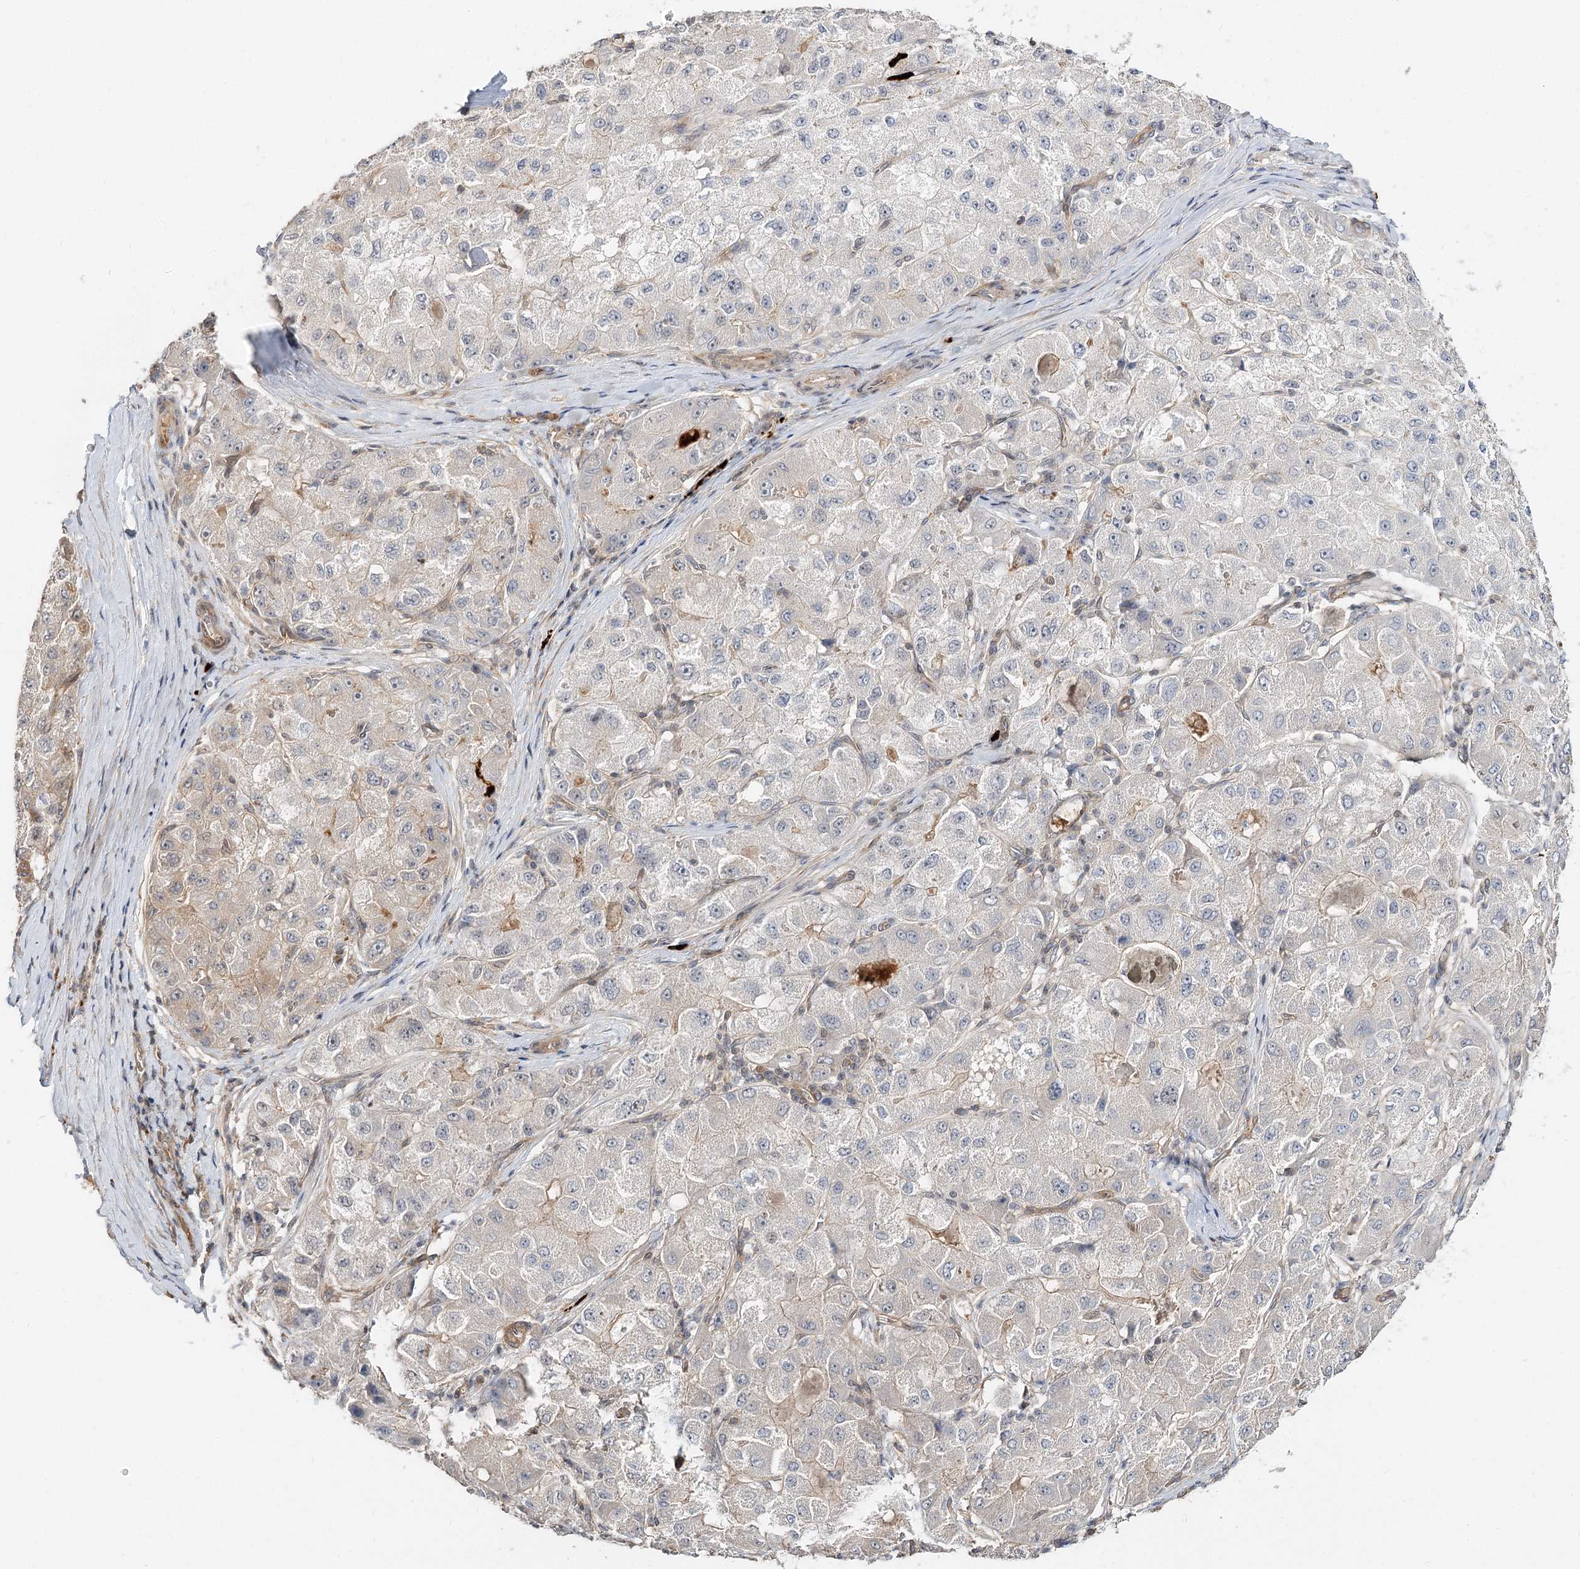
{"staining": {"intensity": "moderate", "quantity": "<25%", "location": "cytoplasmic/membranous"}, "tissue": "liver cancer", "cell_type": "Tumor cells", "image_type": "cancer", "snomed": [{"axis": "morphology", "description": "Carcinoma, Hepatocellular, NOS"}, {"axis": "topography", "description": "Liver"}], "caption": "Protein positivity by IHC shows moderate cytoplasmic/membranous expression in approximately <25% of tumor cells in hepatocellular carcinoma (liver). The staining was performed using DAB (3,3'-diaminobenzidine), with brown indicating positive protein expression. Nuclei are stained blue with hematoxylin.", "gene": "GUCY2C", "patient": {"sex": "male", "age": 80}}